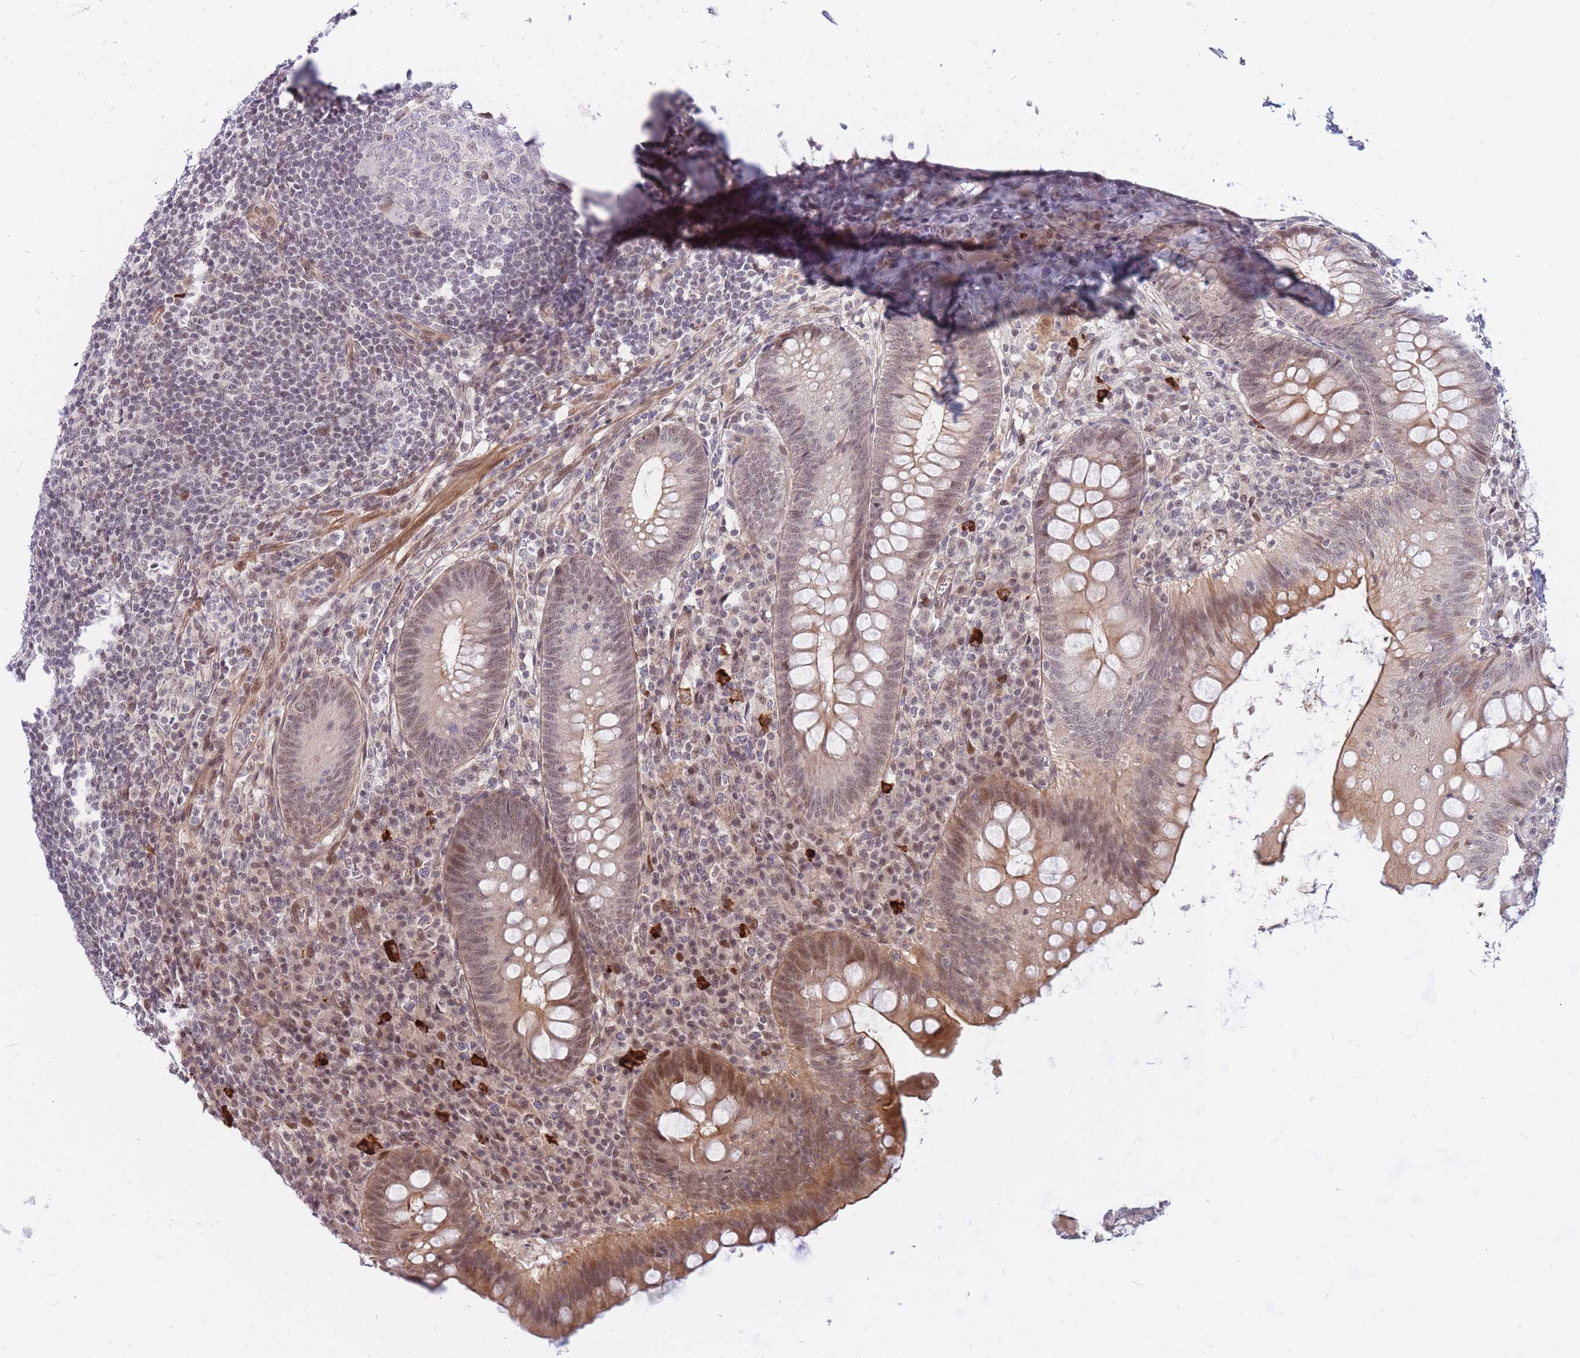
{"staining": {"intensity": "moderate", "quantity": ">75%", "location": "cytoplasmic/membranous,nuclear"}, "tissue": "appendix", "cell_type": "Glandular cells", "image_type": "normal", "snomed": [{"axis": "morphology", "description": "Normal tissue, NOS"}, {"axis": "topography", "description": "Appendix"}], "caption": "A brown stain shows moderate cytoplasmic/membranous,nuclear staining of a protein in glandular cells of normal appendix. (brown staining indicates protein expression, while blue staining denotes nuclei).", "gene": "ERICH6B", "patient": {"sex": "male", "age": 56}}